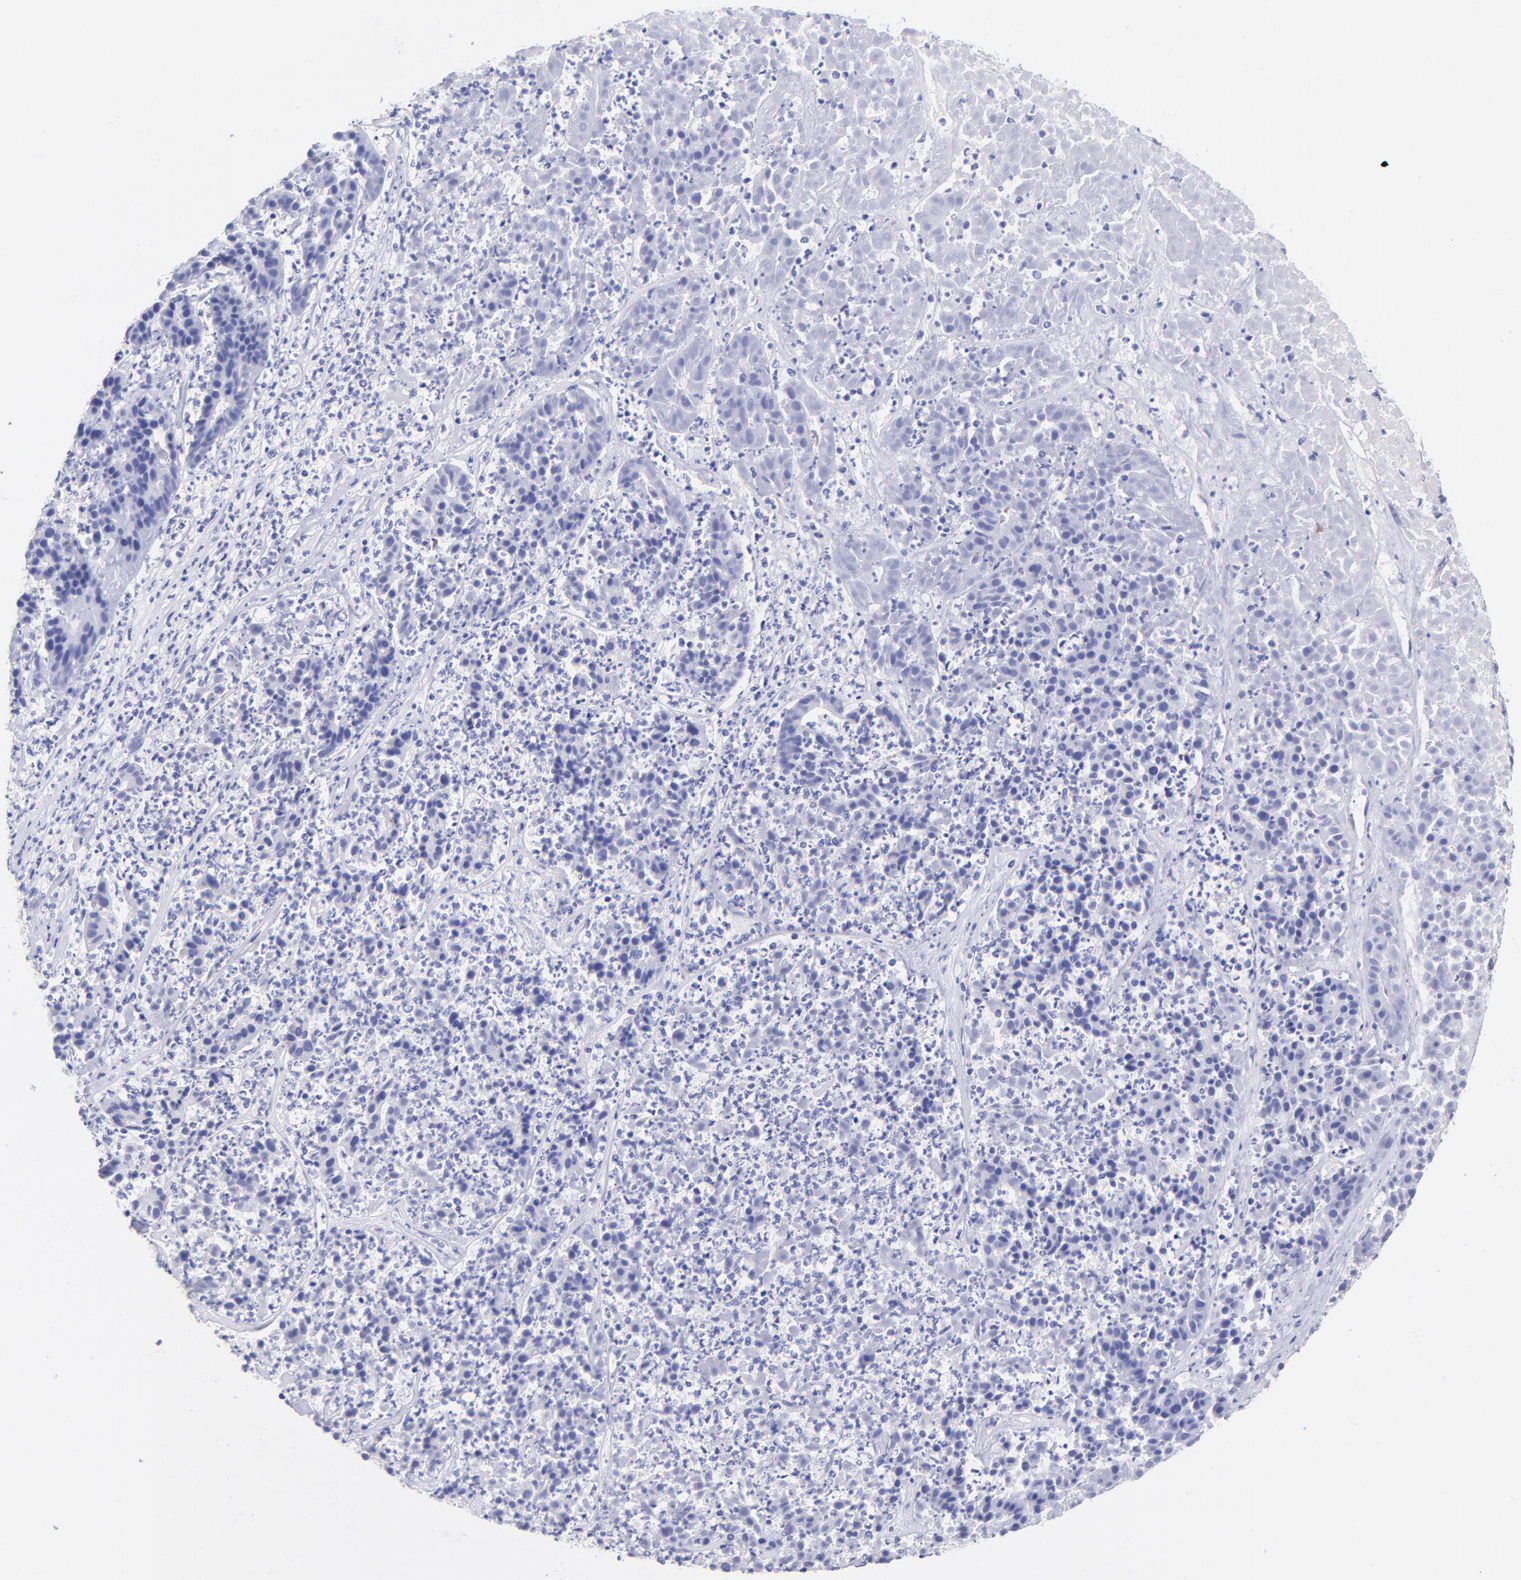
{"staining": {"intensity": "negative", "quantity": "none", "location": "none"}, "tissue": "pancreatic cancer", "cell_type": "Tumor cells", "image_type": "cancer", "snomed": [{"axis": "morphology", "description": "Adenocarcinoma, NOS"}, {"axis": "topography", "description": "Pancreas"}], "caption": "The IHC micrograph has no significant positivity in tumor cells of pancreatic cancer (adenocarcinoma) tissue.", "gene": "RAB3B", "patient": {"sex": "male", "age": 50}}